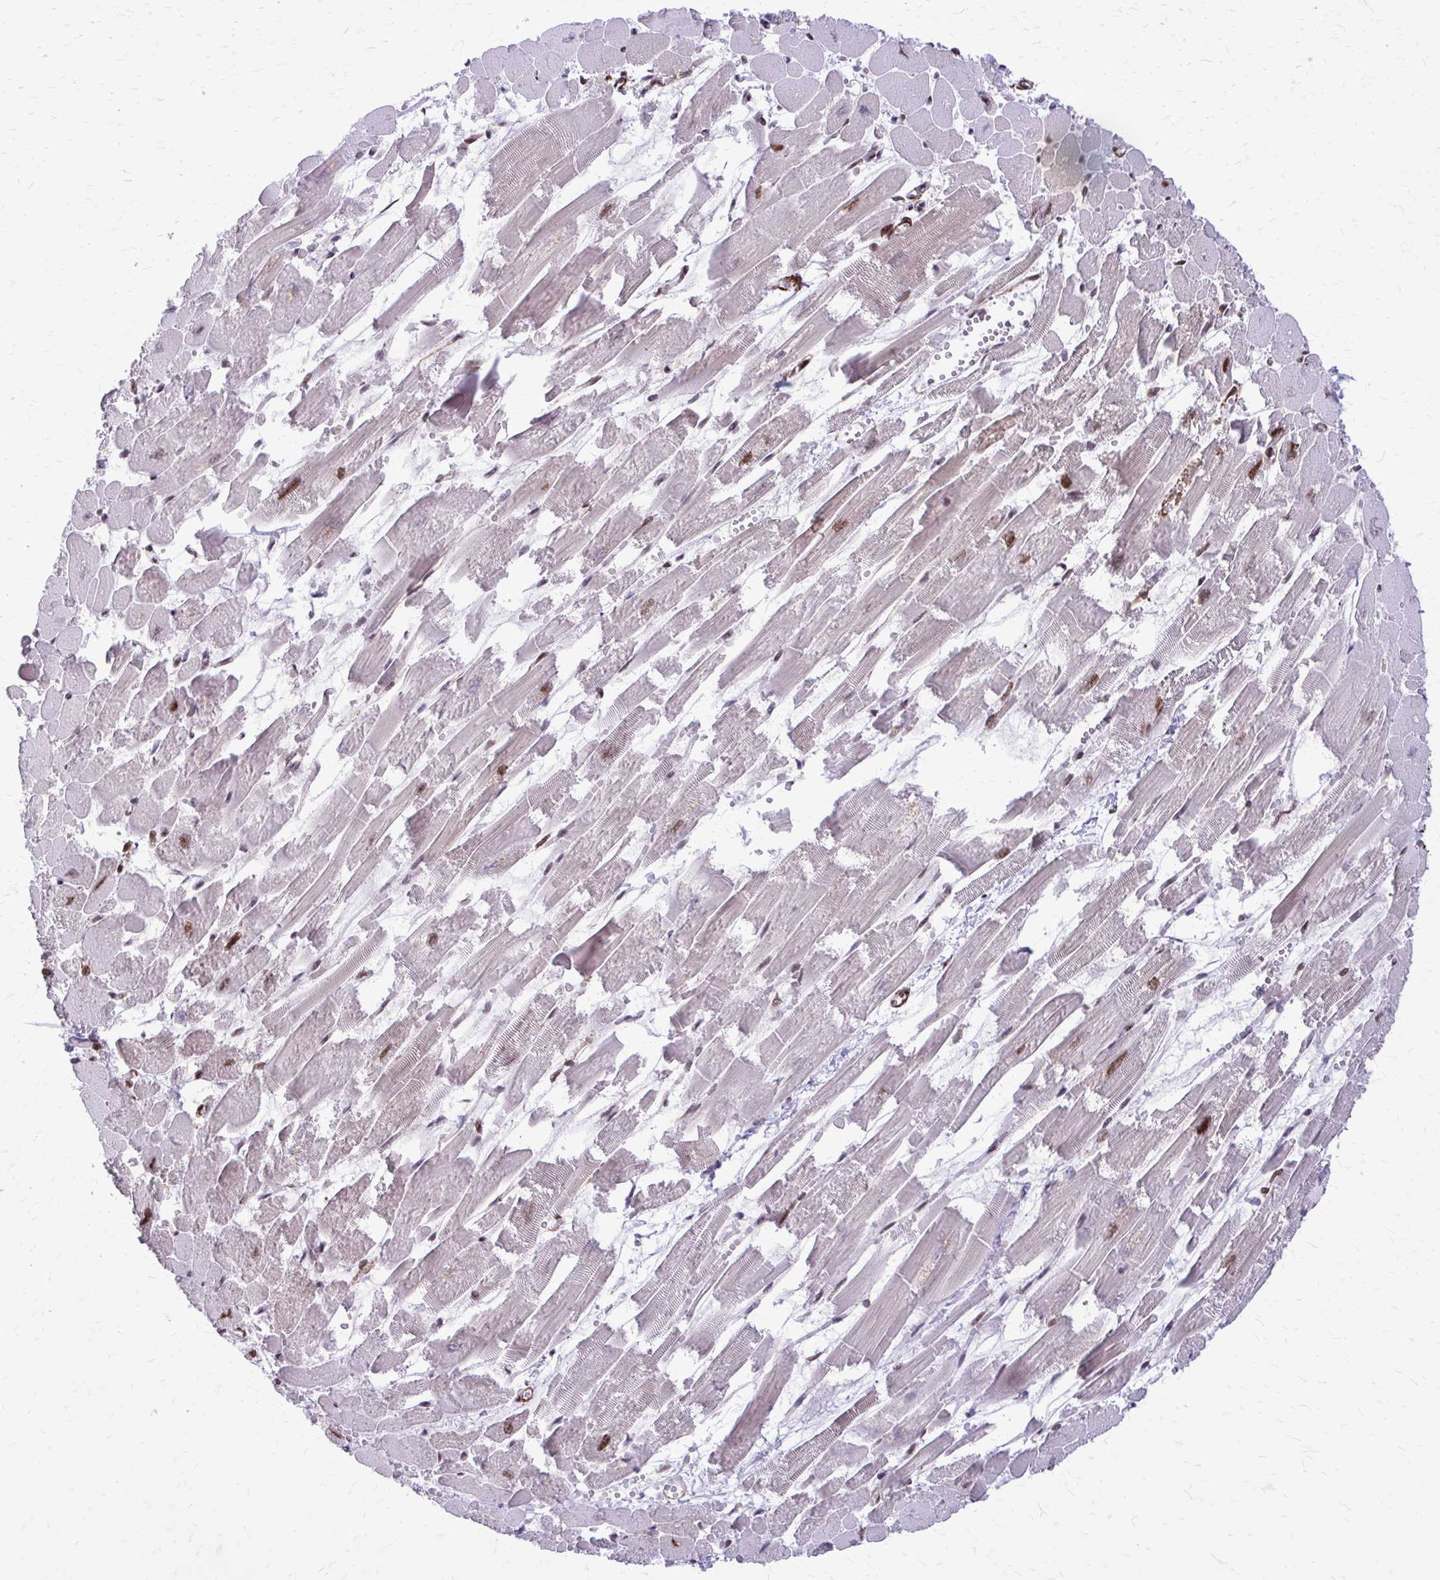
{"staining": {"intensity": "strong", "quantity": "25%-75%", "location": "cytoplasmic/membranous,nuclear"}, "tissue": "heart muscle", "cell_type": "Cardiomyocytes", "image_type": "normal", "snomed": [{"axis": "morphology", "description": "Normal tissue, NOS"}, {"axis": "topography", "description": "Heart"}], "caption": "IHC histopathology image of normal human heart muscle stained for a protein (brown), which reveals high levels of strong cytoplasmic/membranous,nuclear staining in approximately 25%-75% of cardiomyocytes.", "gene": "NRBF2", "patient": {"sex": "female", "age": 52}}